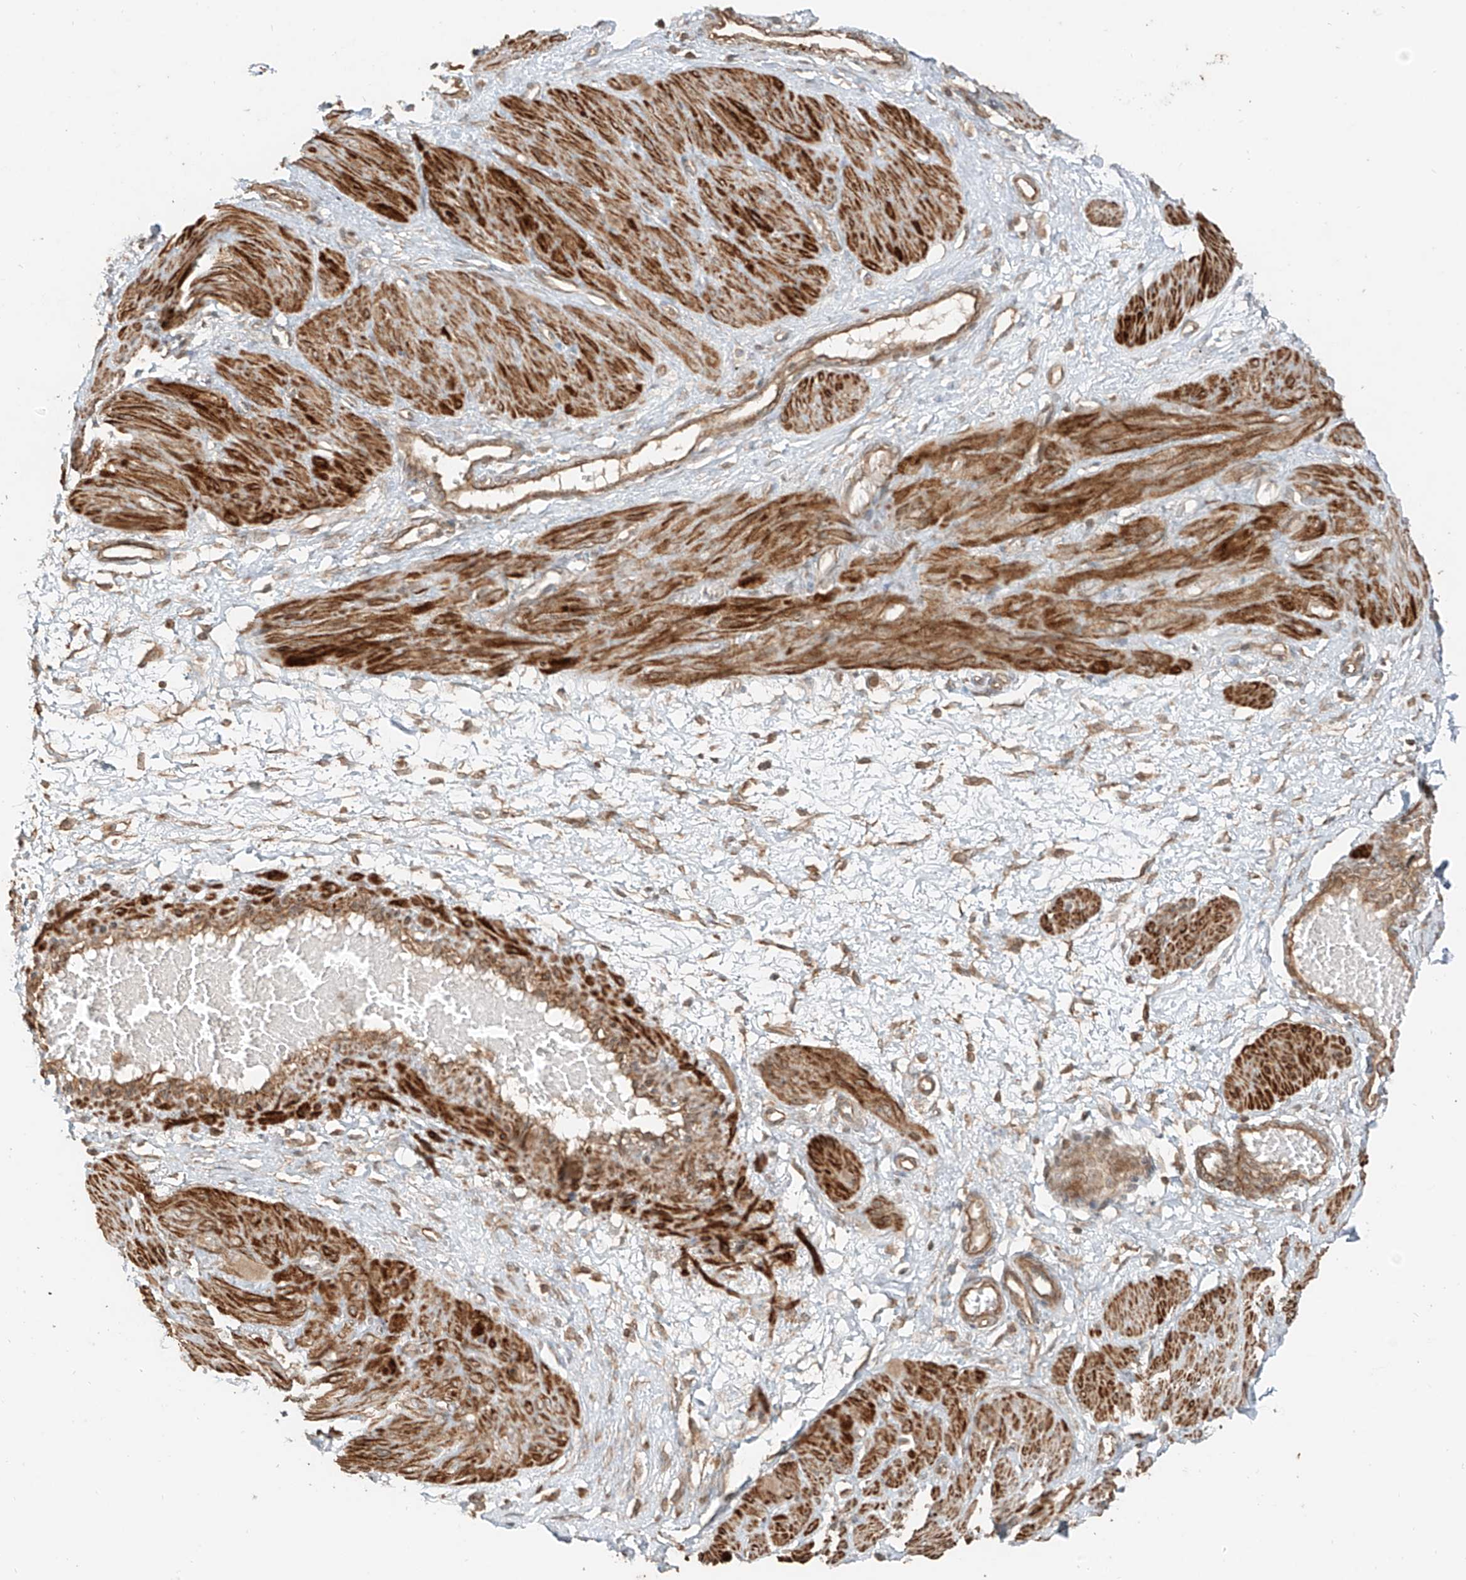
{"staining": {"intensity": "strong", "quantity": ">75%", "location": "cytoplasmic/membranous"}, "tissue": "smooth muscle", "cell_type": "Smooth muscle cells", "image_type": "normal", "snomed": [{"axis": "morphology", "description": "Normal tissue, NOS"}, {"axis": "topography", "description": "Endometrium"}], "caption": "The immunohistochemical stain shows strong cytoplasmic/membranous staining in smooth muscle cells of unremarkable smooth muscle. The staining was performed using DAB (3,3'-diaminobenzidine) to visualize the protein expression in brown, while the nuclei were stained in blue with hematoxylin (Magnification: 20x).", "gene": "ANKZF1", "patient": {"sex": "female", "age": 33}}